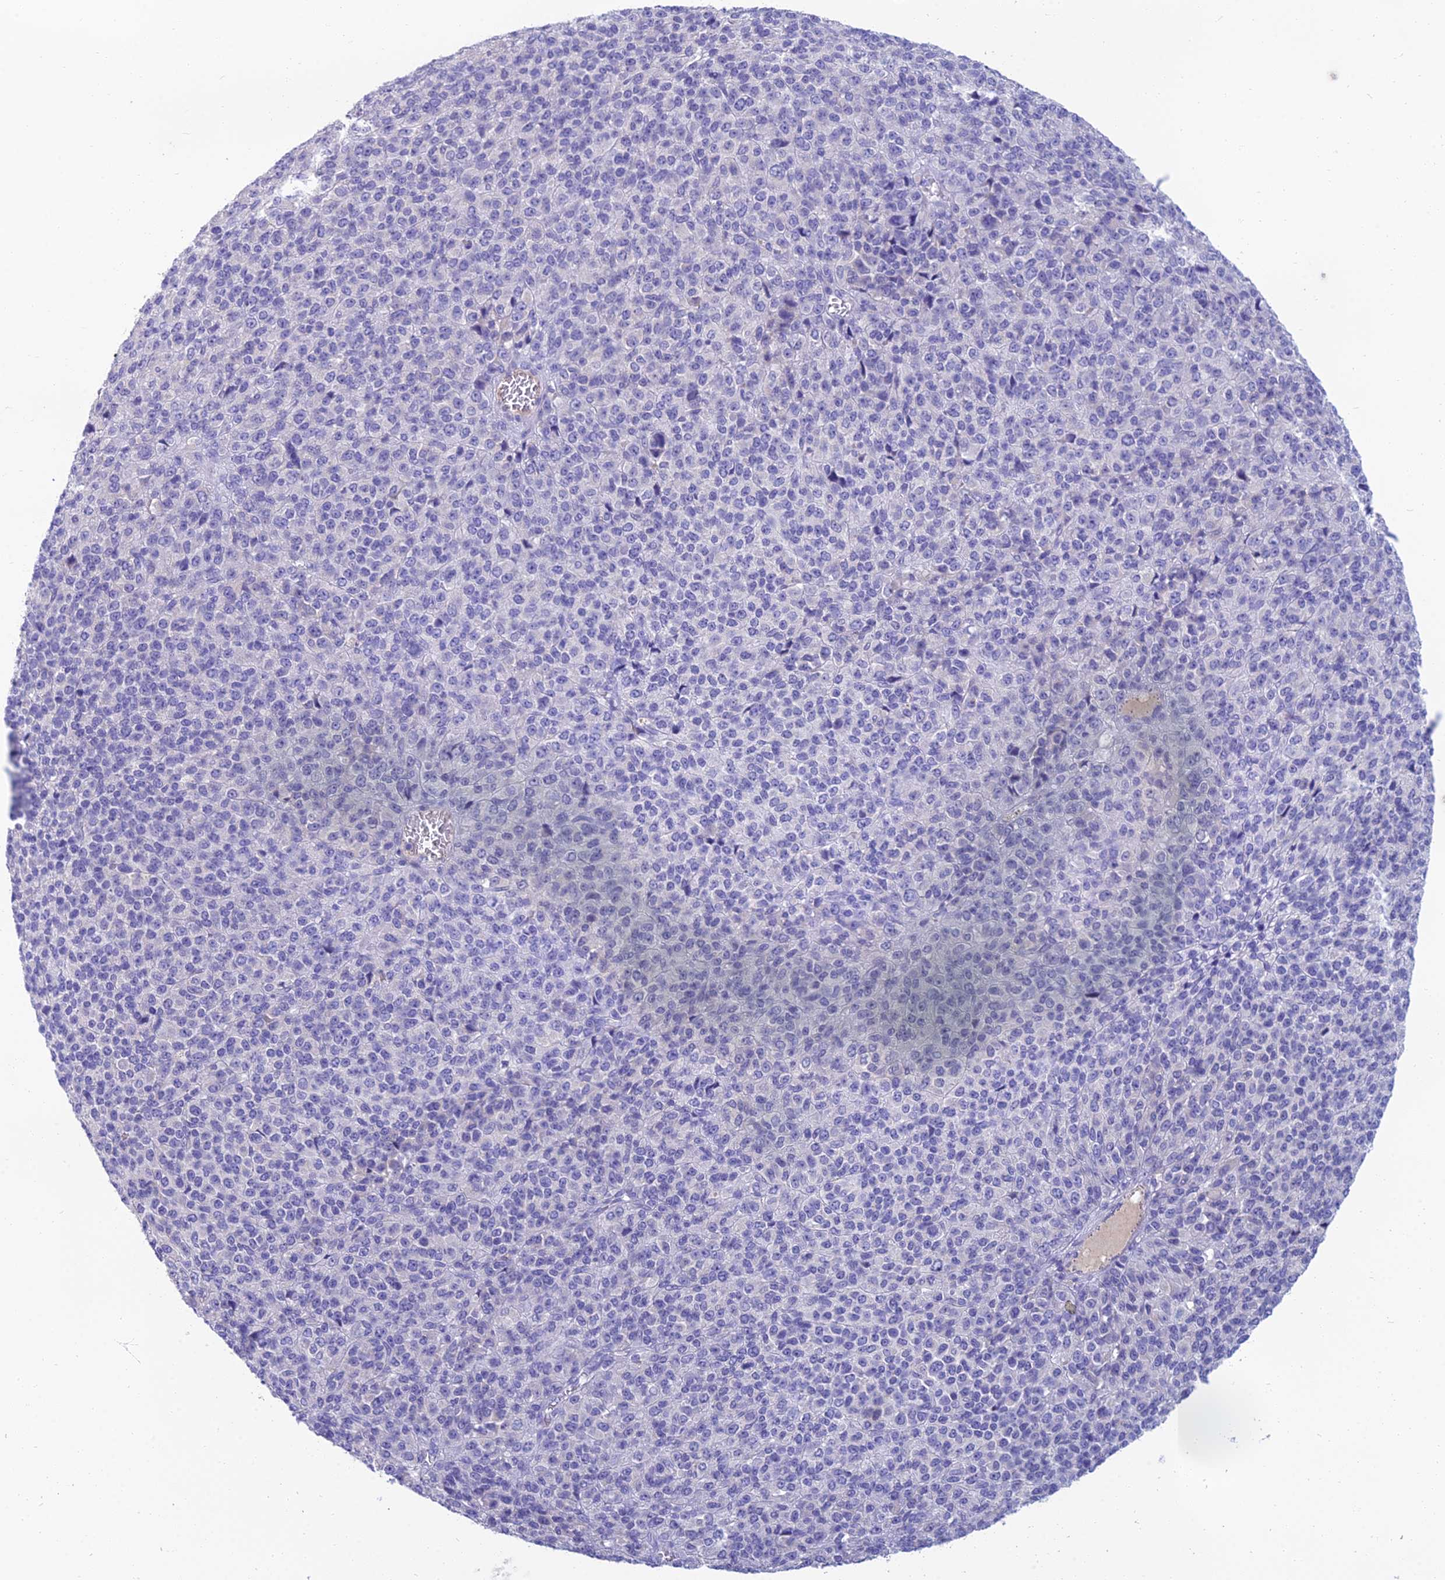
{"staining": {"intensity": "negative", "quantity": "none", "location": "none"}, "tissue": "melanoma", "cell_type": "Tumor cells", "image_type": "cancer", "snomed": [{"axis": "morphology", "description": "Malignant melanoma, Metastatic site"}, {"axis": "topography", "description": "Brain"}], "caption": "Immunohistochemical staining of melanoma demonstrates no significant positivity in tumor cells.", "gene": "SPTLC3", "patient": {"sex": "female", "age": 56}}